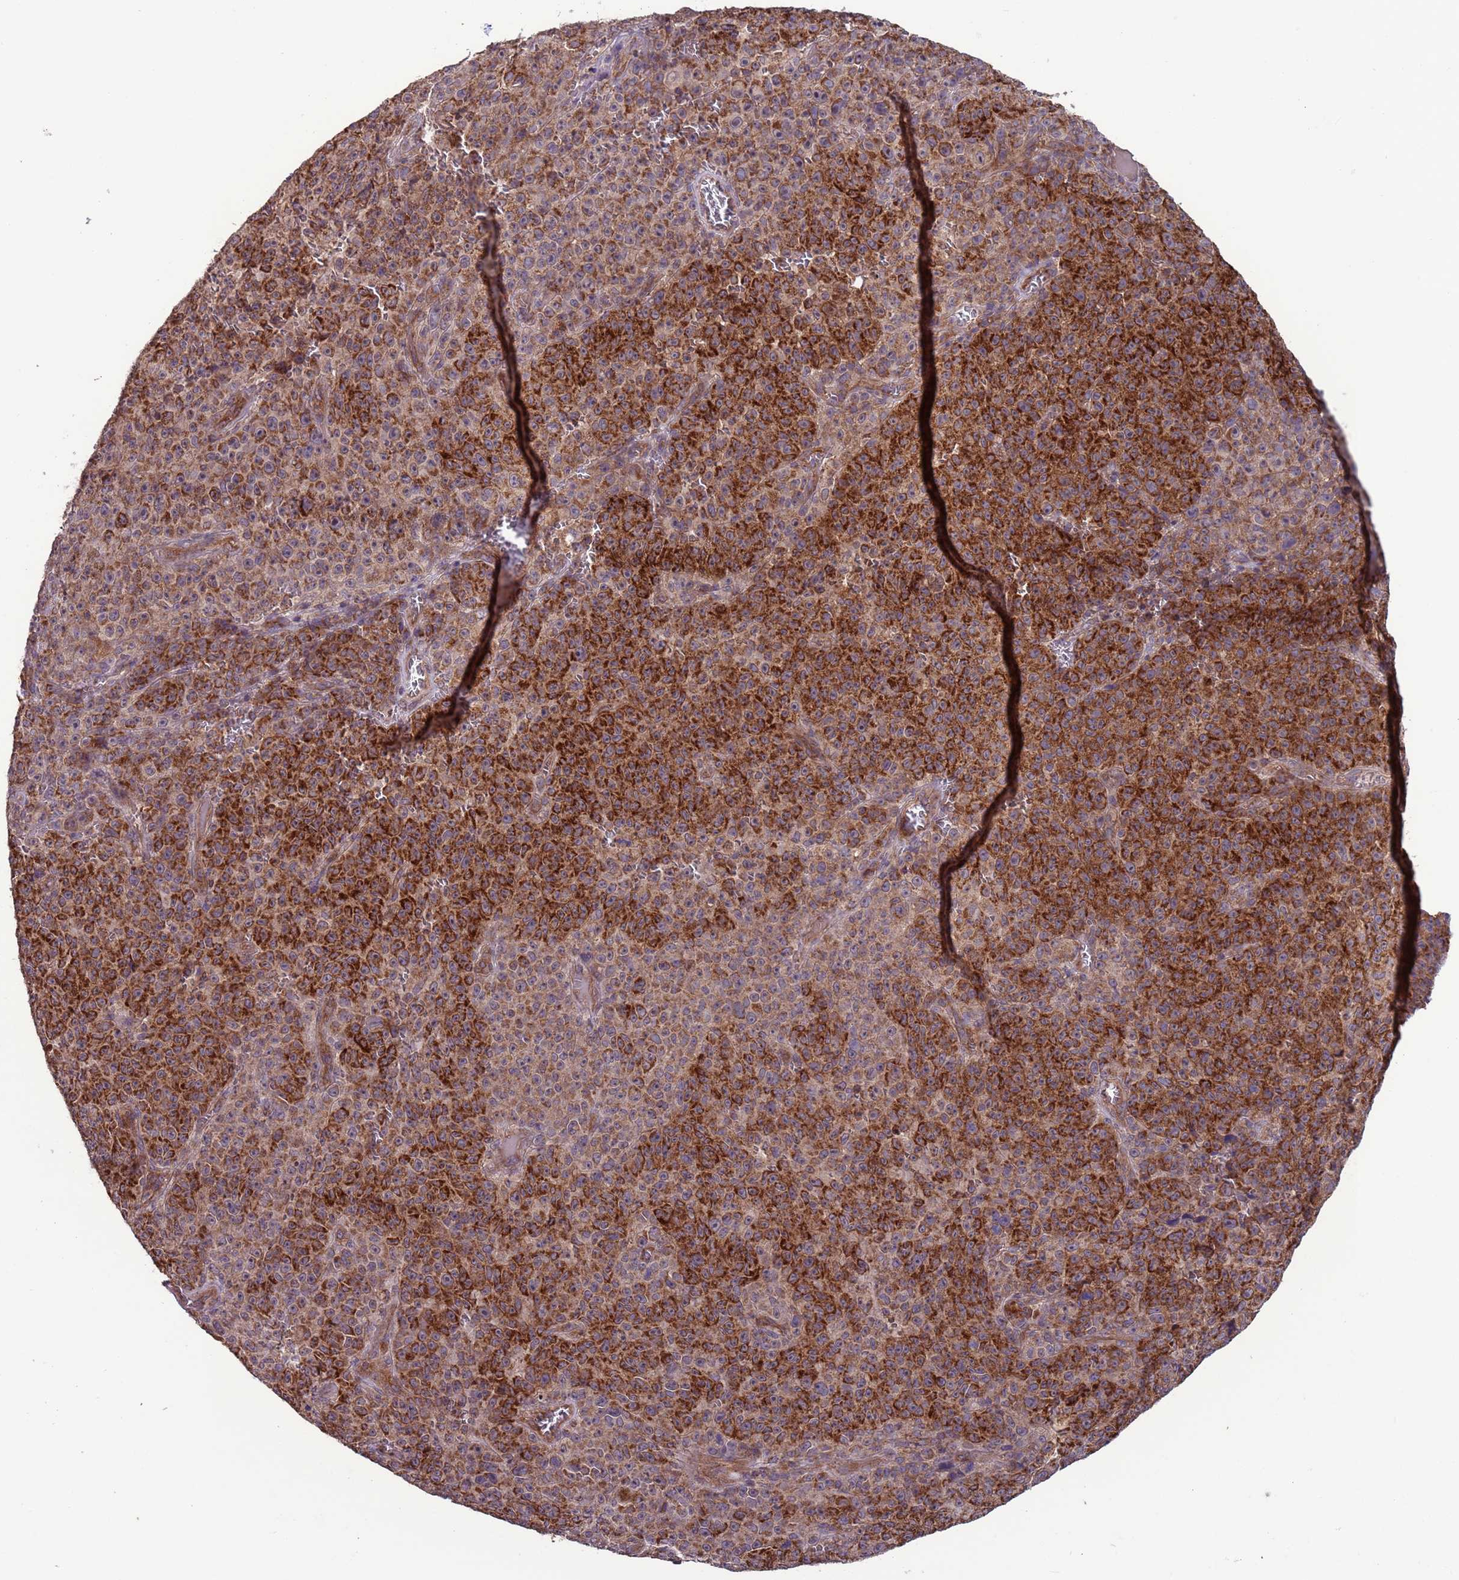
{"staining": {"intensity": "strong", "quantity": ">75%", "location": "cytoplasmic/membranous"}, "tissue": "melanoma", "cell_type": "Tumor cells", "image_type": "cancer", "snomed": [{"axis": "morphology", "description": "Malignant melanoma, NOS"}, {"axis": "topography", "description": "Skin"}], "caption": "About >75% of tumor cells in human malignant melanoma reveal strong cytoplasmic/membranous protein positivity as visualized by brown immunohistochemical staining.", "gene": "ACAD8", "patient": {"sex": "female", "age": 82}}